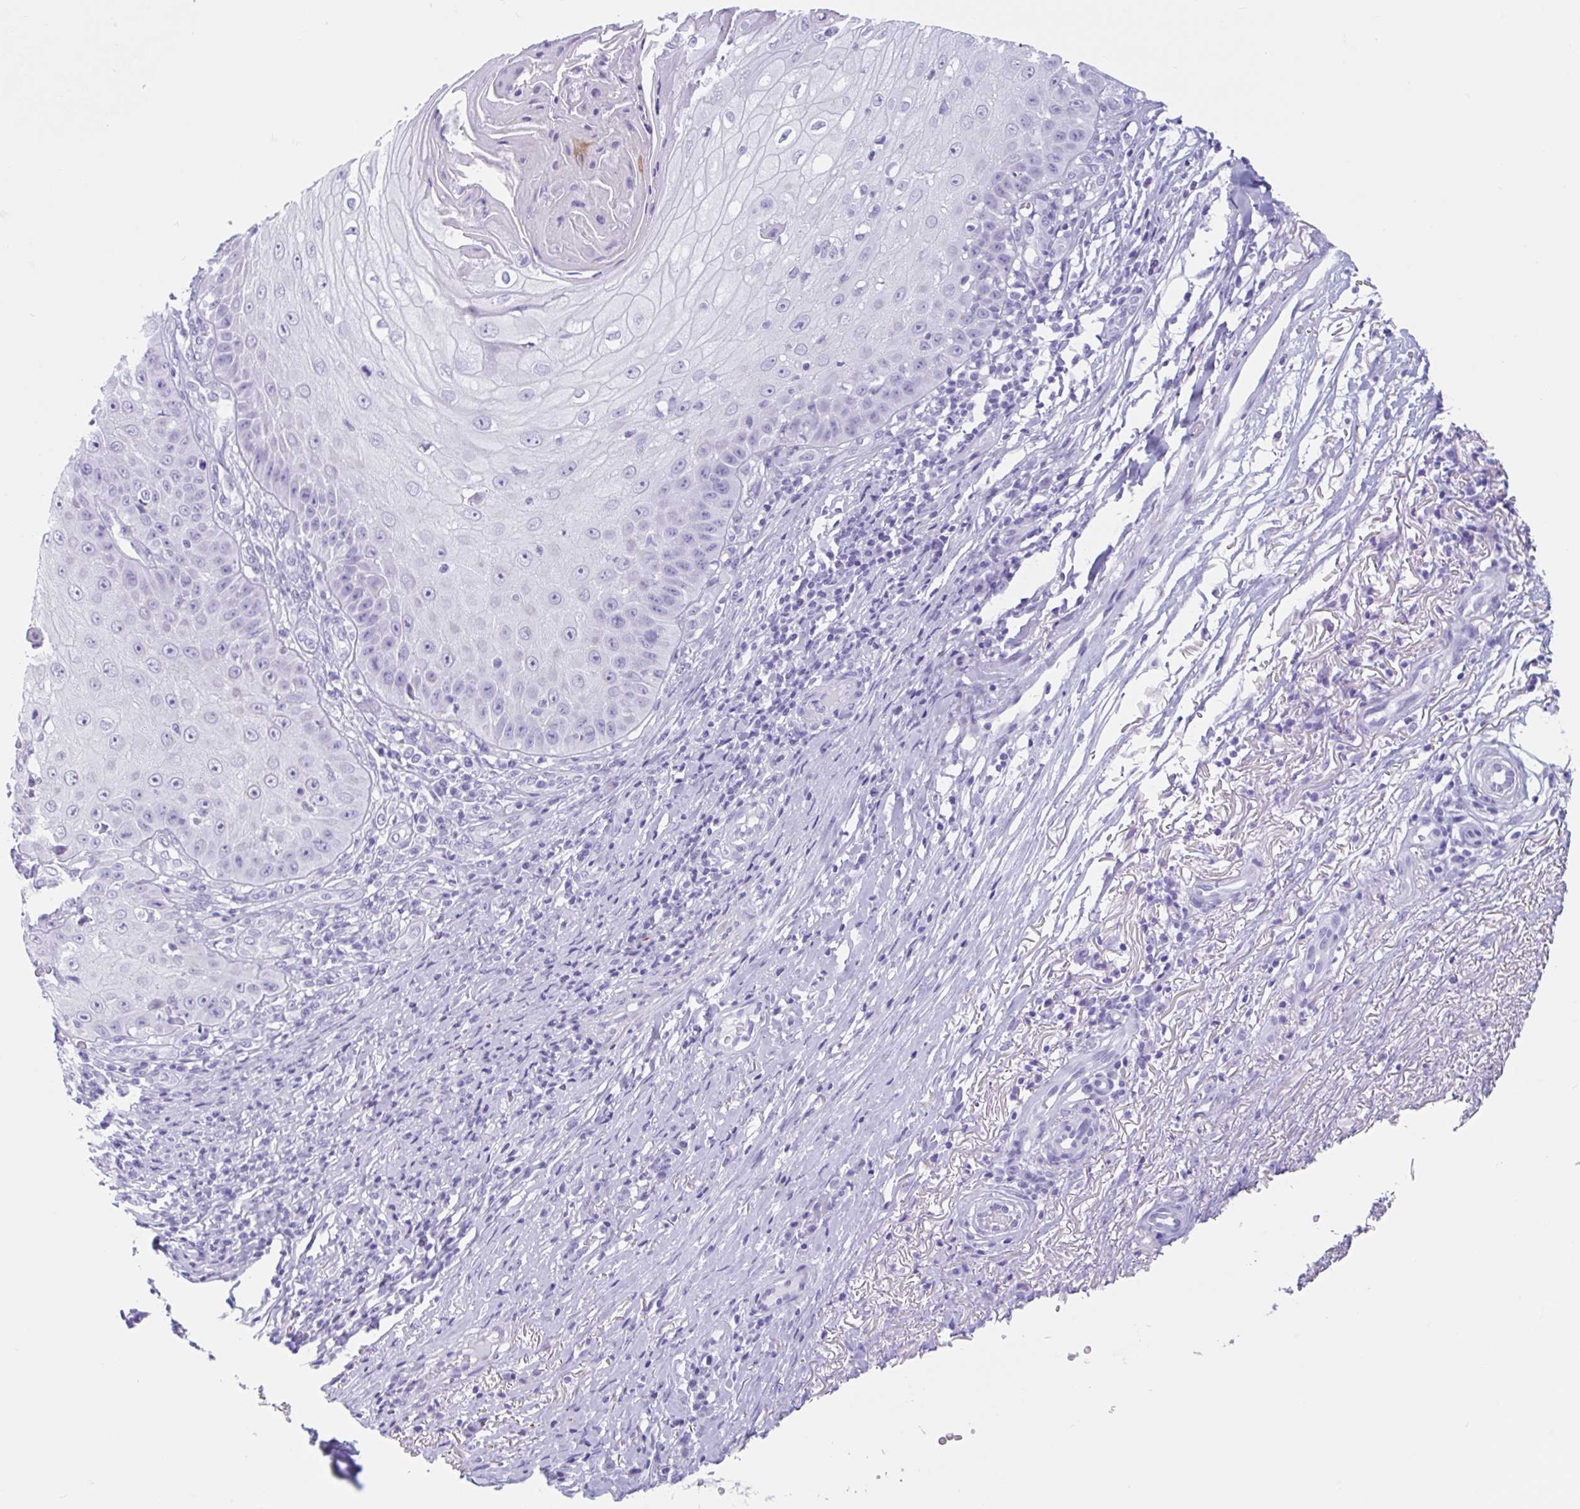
{"staining": {"intensity": "negative", "quantity": "none", "location": "none"}, "tissue": "skin cancer", "cell_type": "Tumor cells", "image_type": "cancer", "snomed": [{"axis": "morphology", "description": "Squamous cell carcinoma, NOS"}, {"axis": "topography", "description": "Skin"}], "caption": "Immunohistochemistry (IHC) micrograph of human skin cancer (squamous cell carcinoma) stained for a protein (brown), which exhibits no expression in tumor cells.", "gene": "CPTP", "patient": {"sex": "male", "age": 70}}